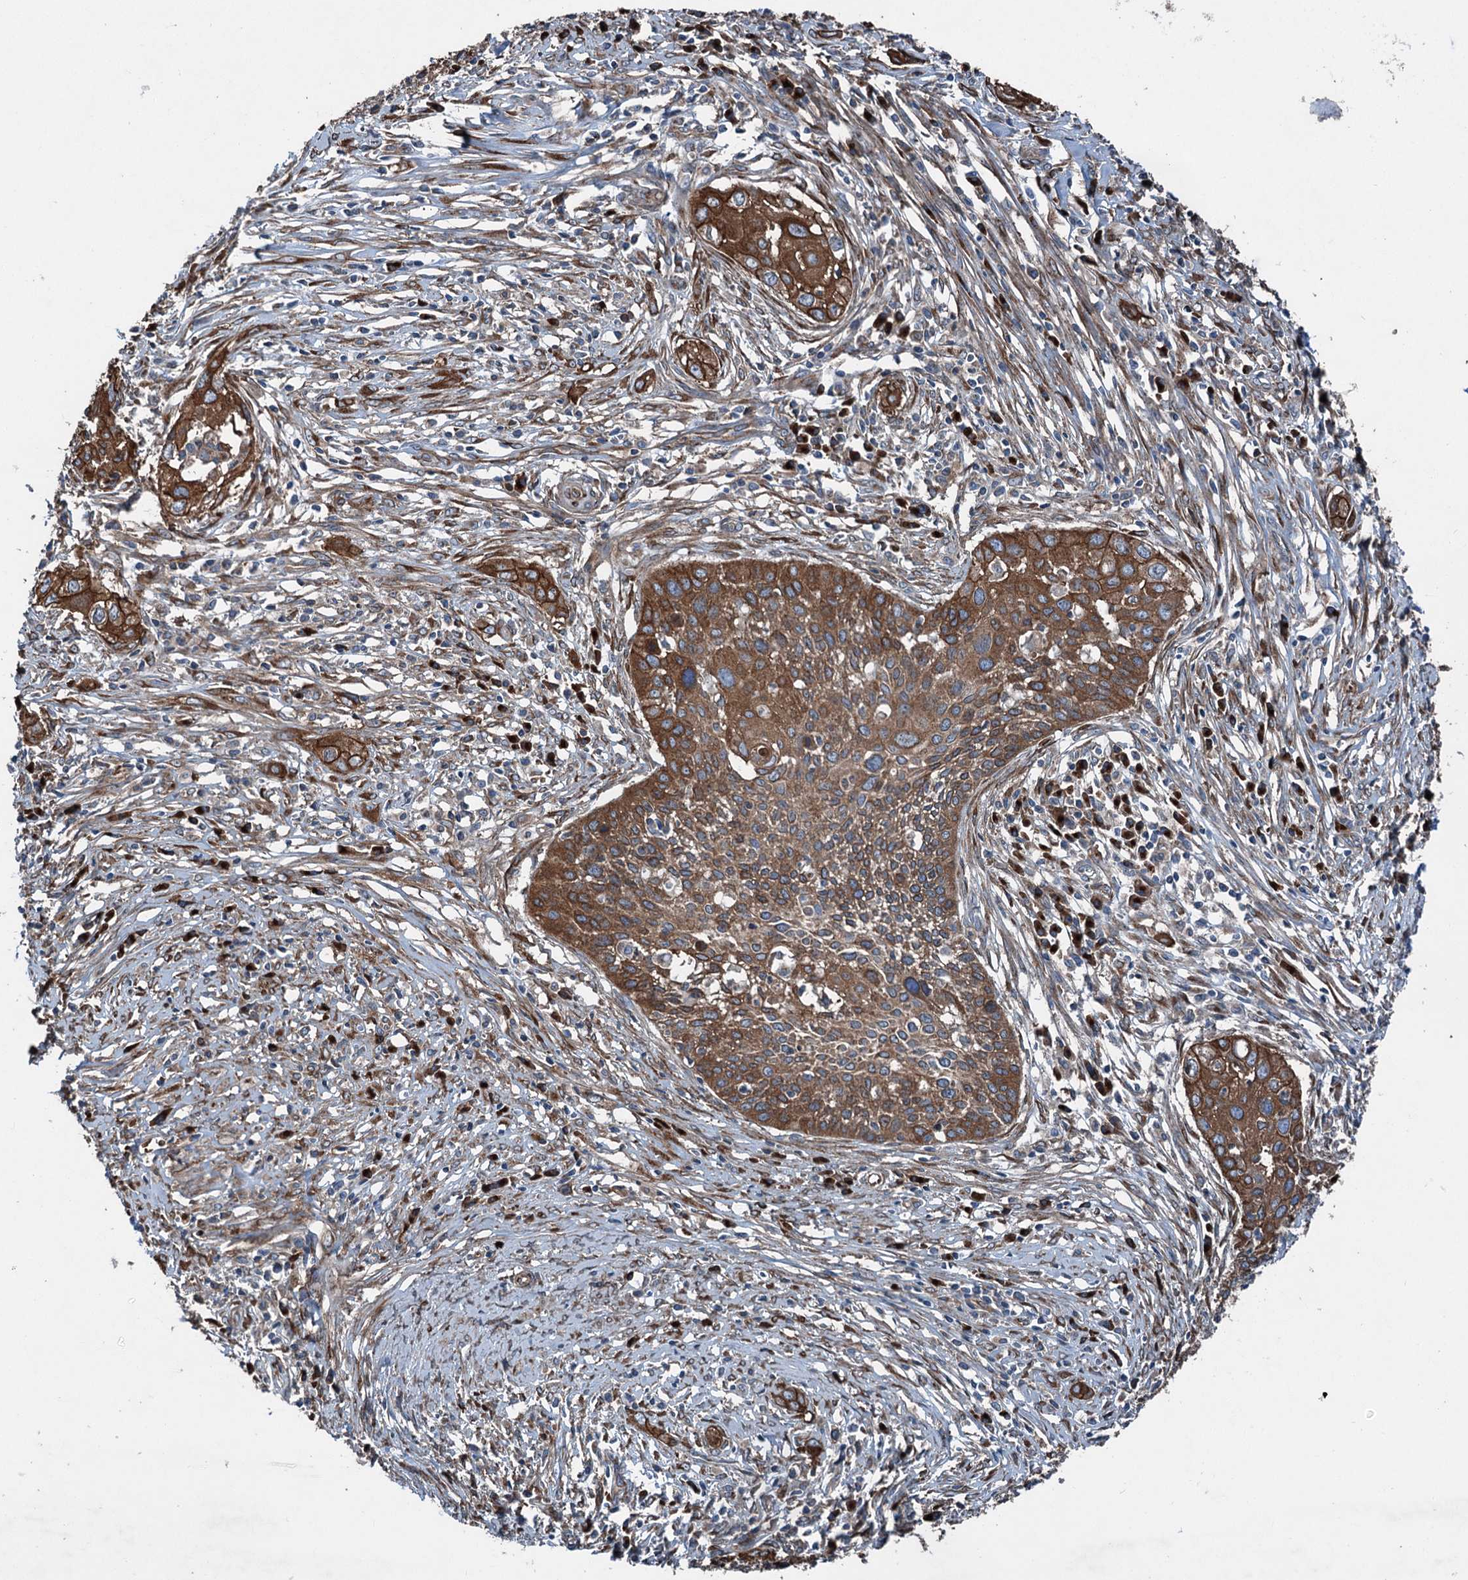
{"staining": {"intensity": "strong", "quantity": ">75%", "location": "cytoplasmic/membranous"}, "tissue": "cervical cancer", "cell_type": "Tumor cells", "image_type": "cancer", "snomed": [{"axis": "morphology", "description": "Squamous cell carcinoma, NOS"}, {"axis": "topography", "description": "Cervix"}], "caption": "Cervical cancer (squamous cell carcinoma) stained with a protein marker demonstrates strong staining in tumor cells.", "gene": "CALCOCO1", "patient": {"sex": "female", "age": 34}}